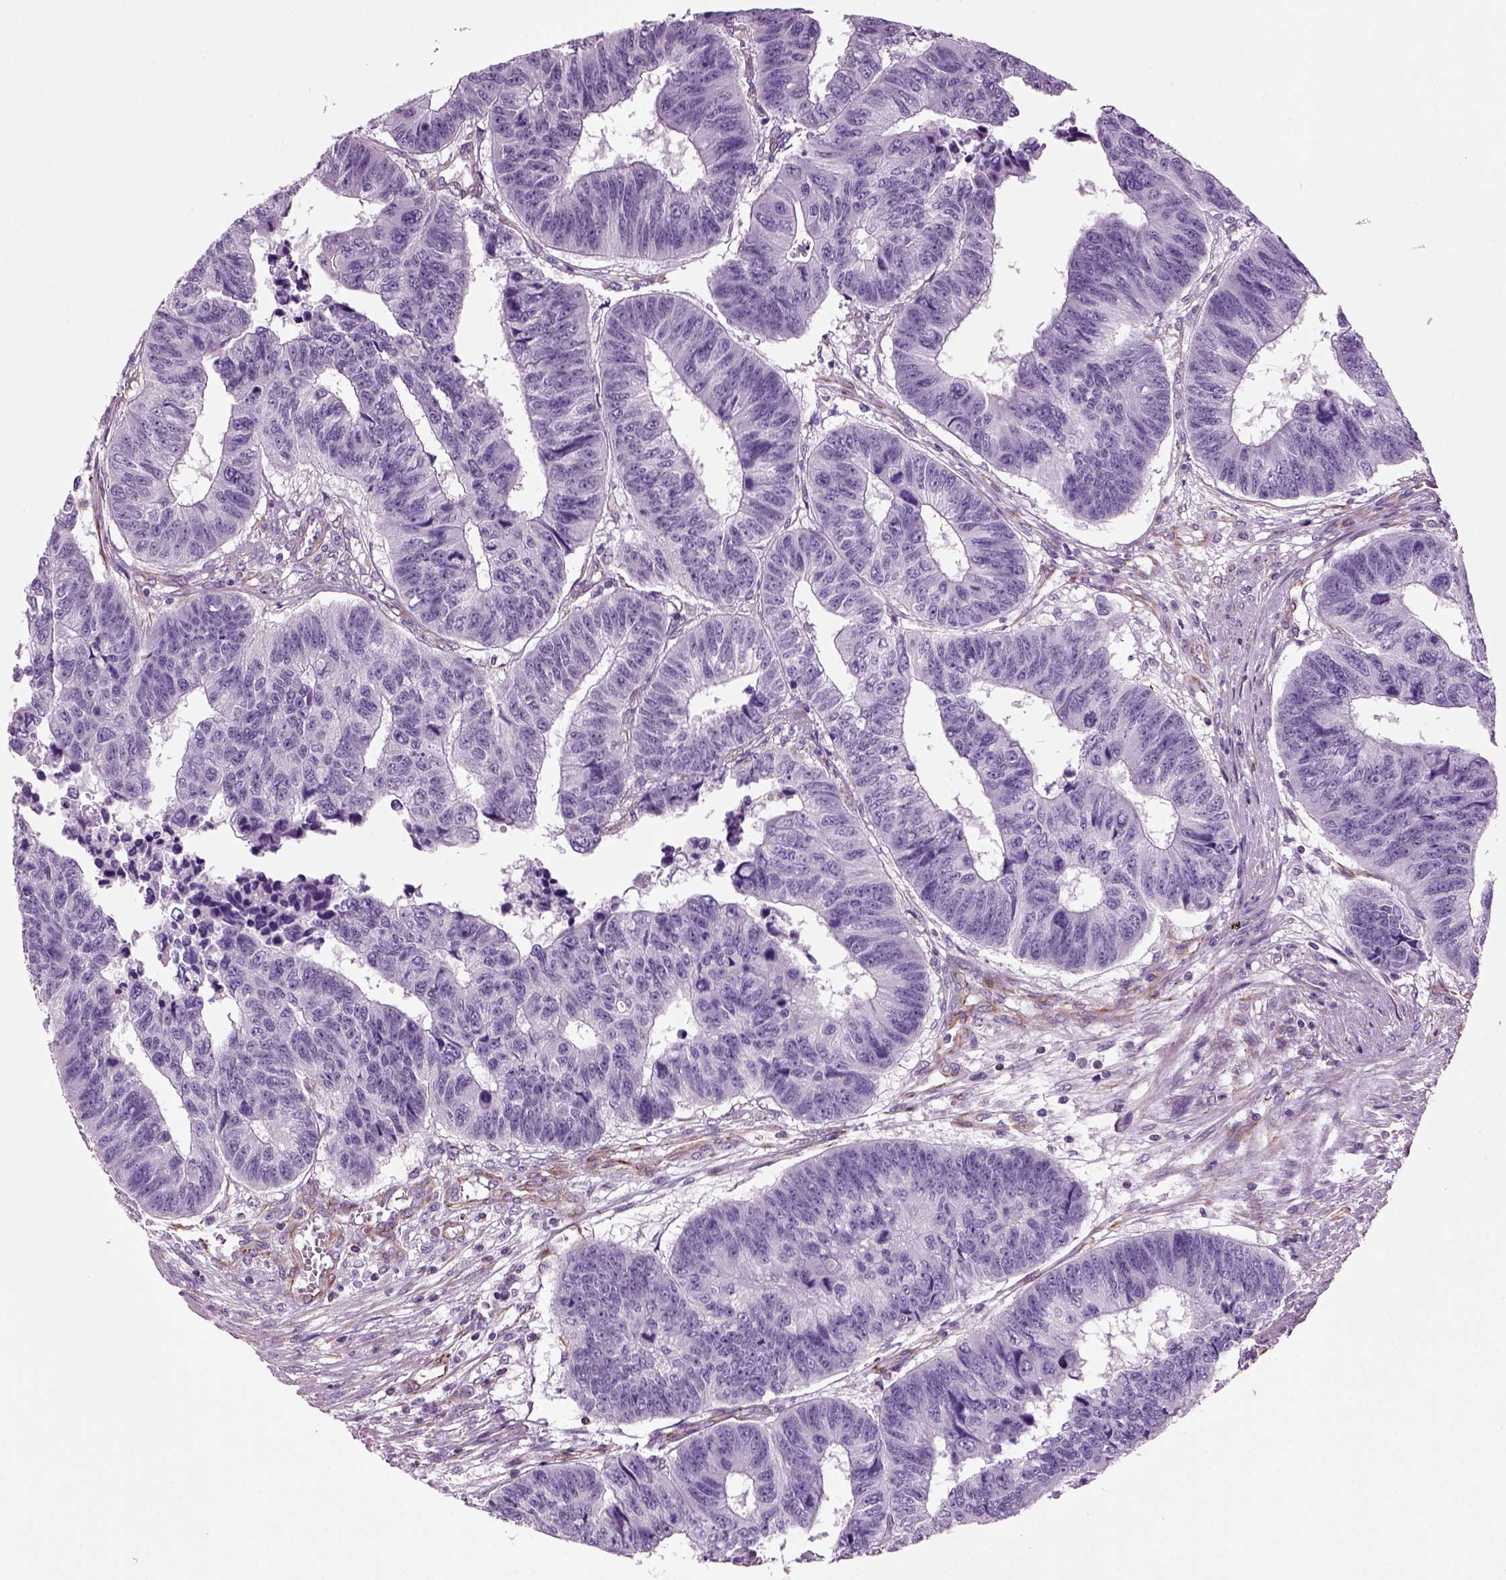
{"staining": {"intensity": "negative", "quantity": "none", "location": "none"}, "tissue": "colorectal cancer", "cell_type": "Tumor cells", "image_type": "cancer", "snomed": [{"axis": "morphology", "description": "Adenocarcinoma, NOS"}, {"axis": "topography", "description": "Rectum"}], "caption": "The image shows no staining of tumor cells in colorectal cancer (adenocarcinoma).", "gene": "ACER3", "patient": {"sex": "female", "age": 85}}